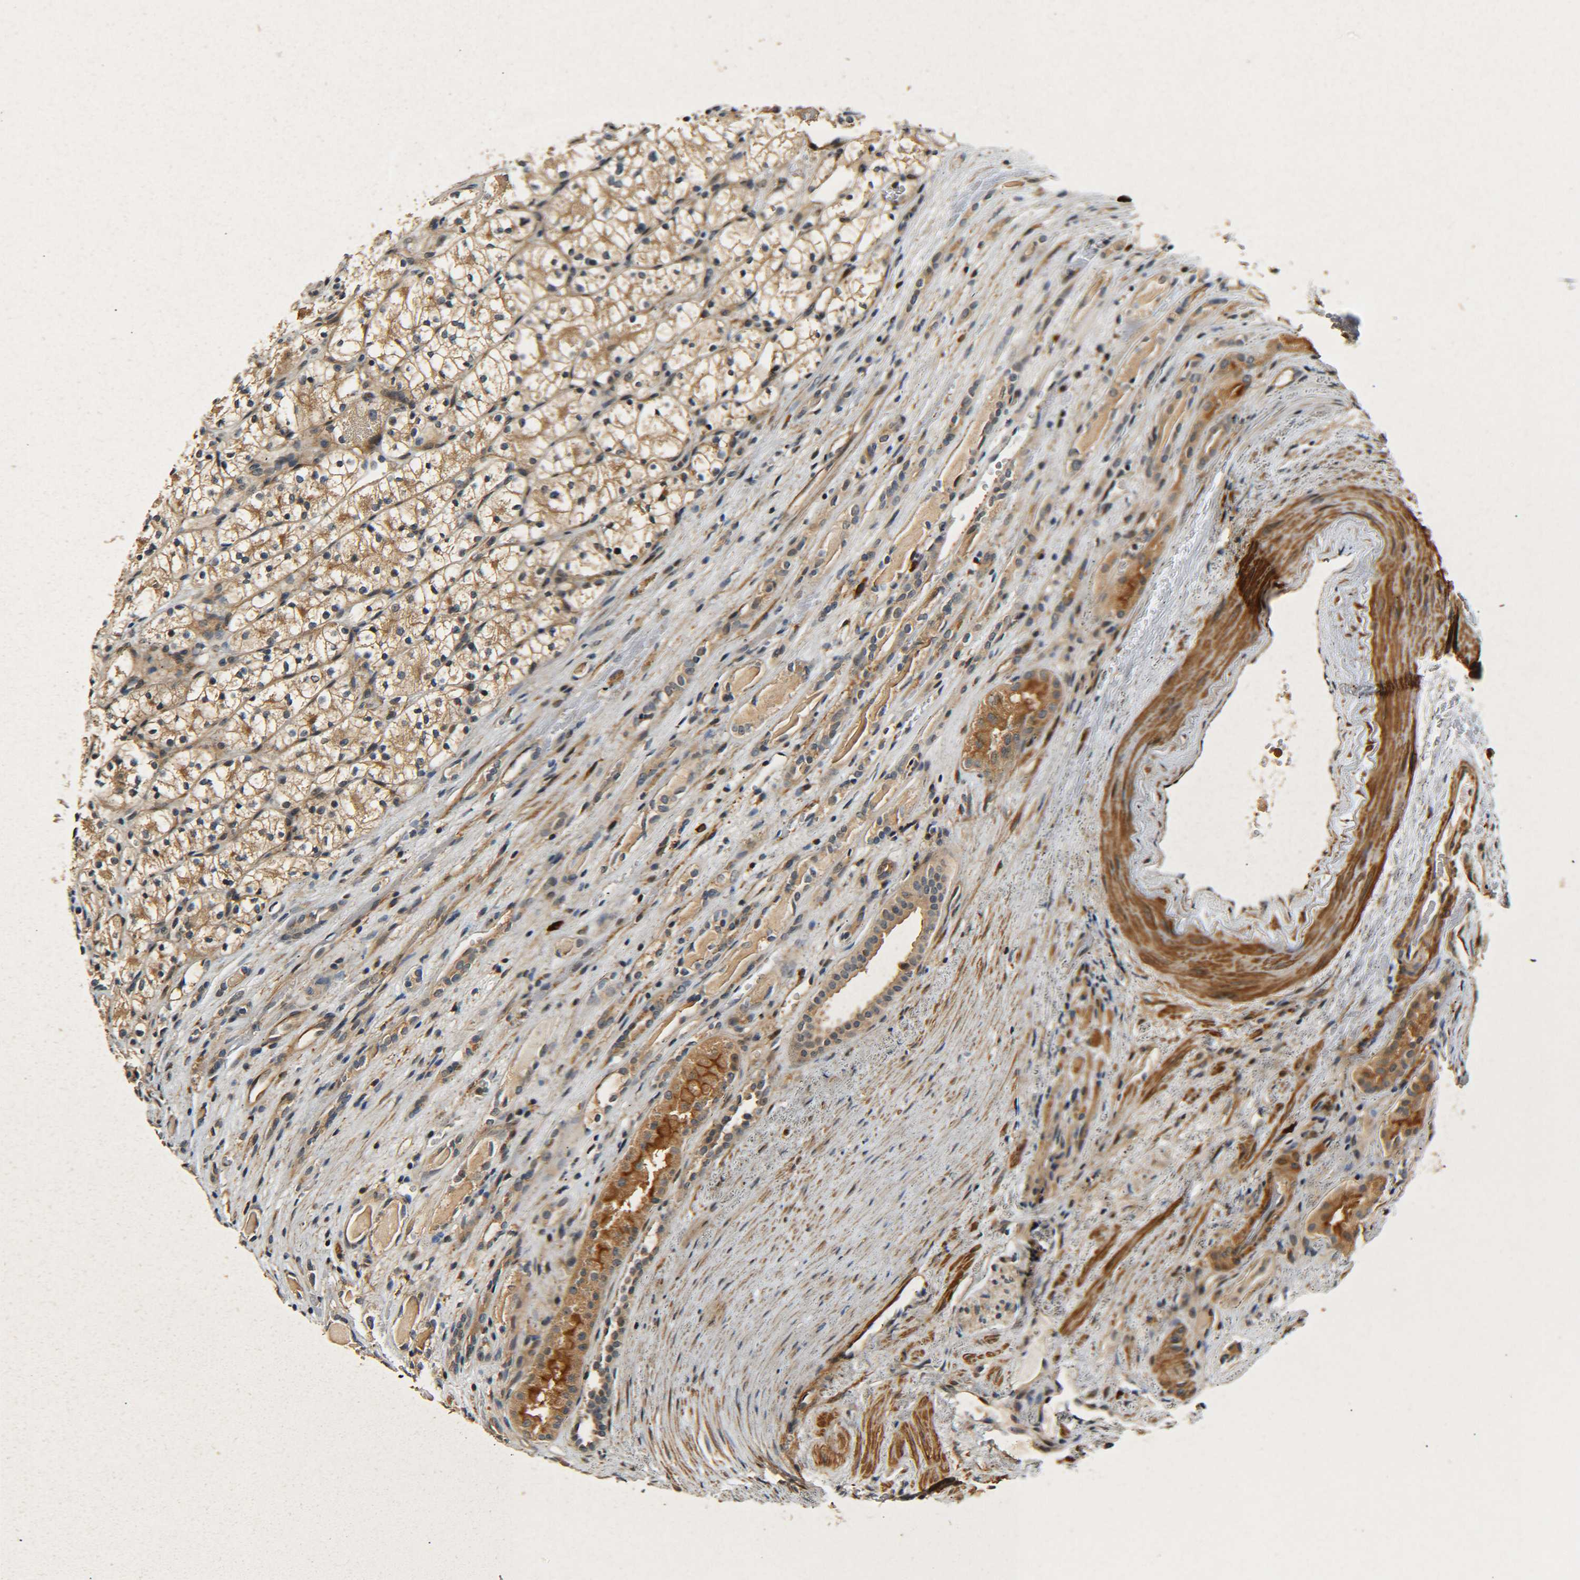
{"staining": {"intensity": "moderate", "quantity": ">75%", "location": "cytoplasmic/membranous"}, "tissue": "renal cancer", "cell_type": "Tumor cells", "image_type": "cancer", "snomed": [{"axis": "morphology", "description": "Adenocarcinoma, NOS"}, {"axis": "topography", "description": "Kidney"}], "caption": "An immunohistochemistry histopathology image of neoplastic tissue is shown. Protein staining in brown highlights moderate cytoplasmic/membranous positivity in renal cancer within tumor cells. The protein is stained brown, and the nuclei are stained in blue (DAB IHC with brightfield microscopy, high magnification).", "gene": "MEIS1", "patient": {"sex": "female", "age": 60}}